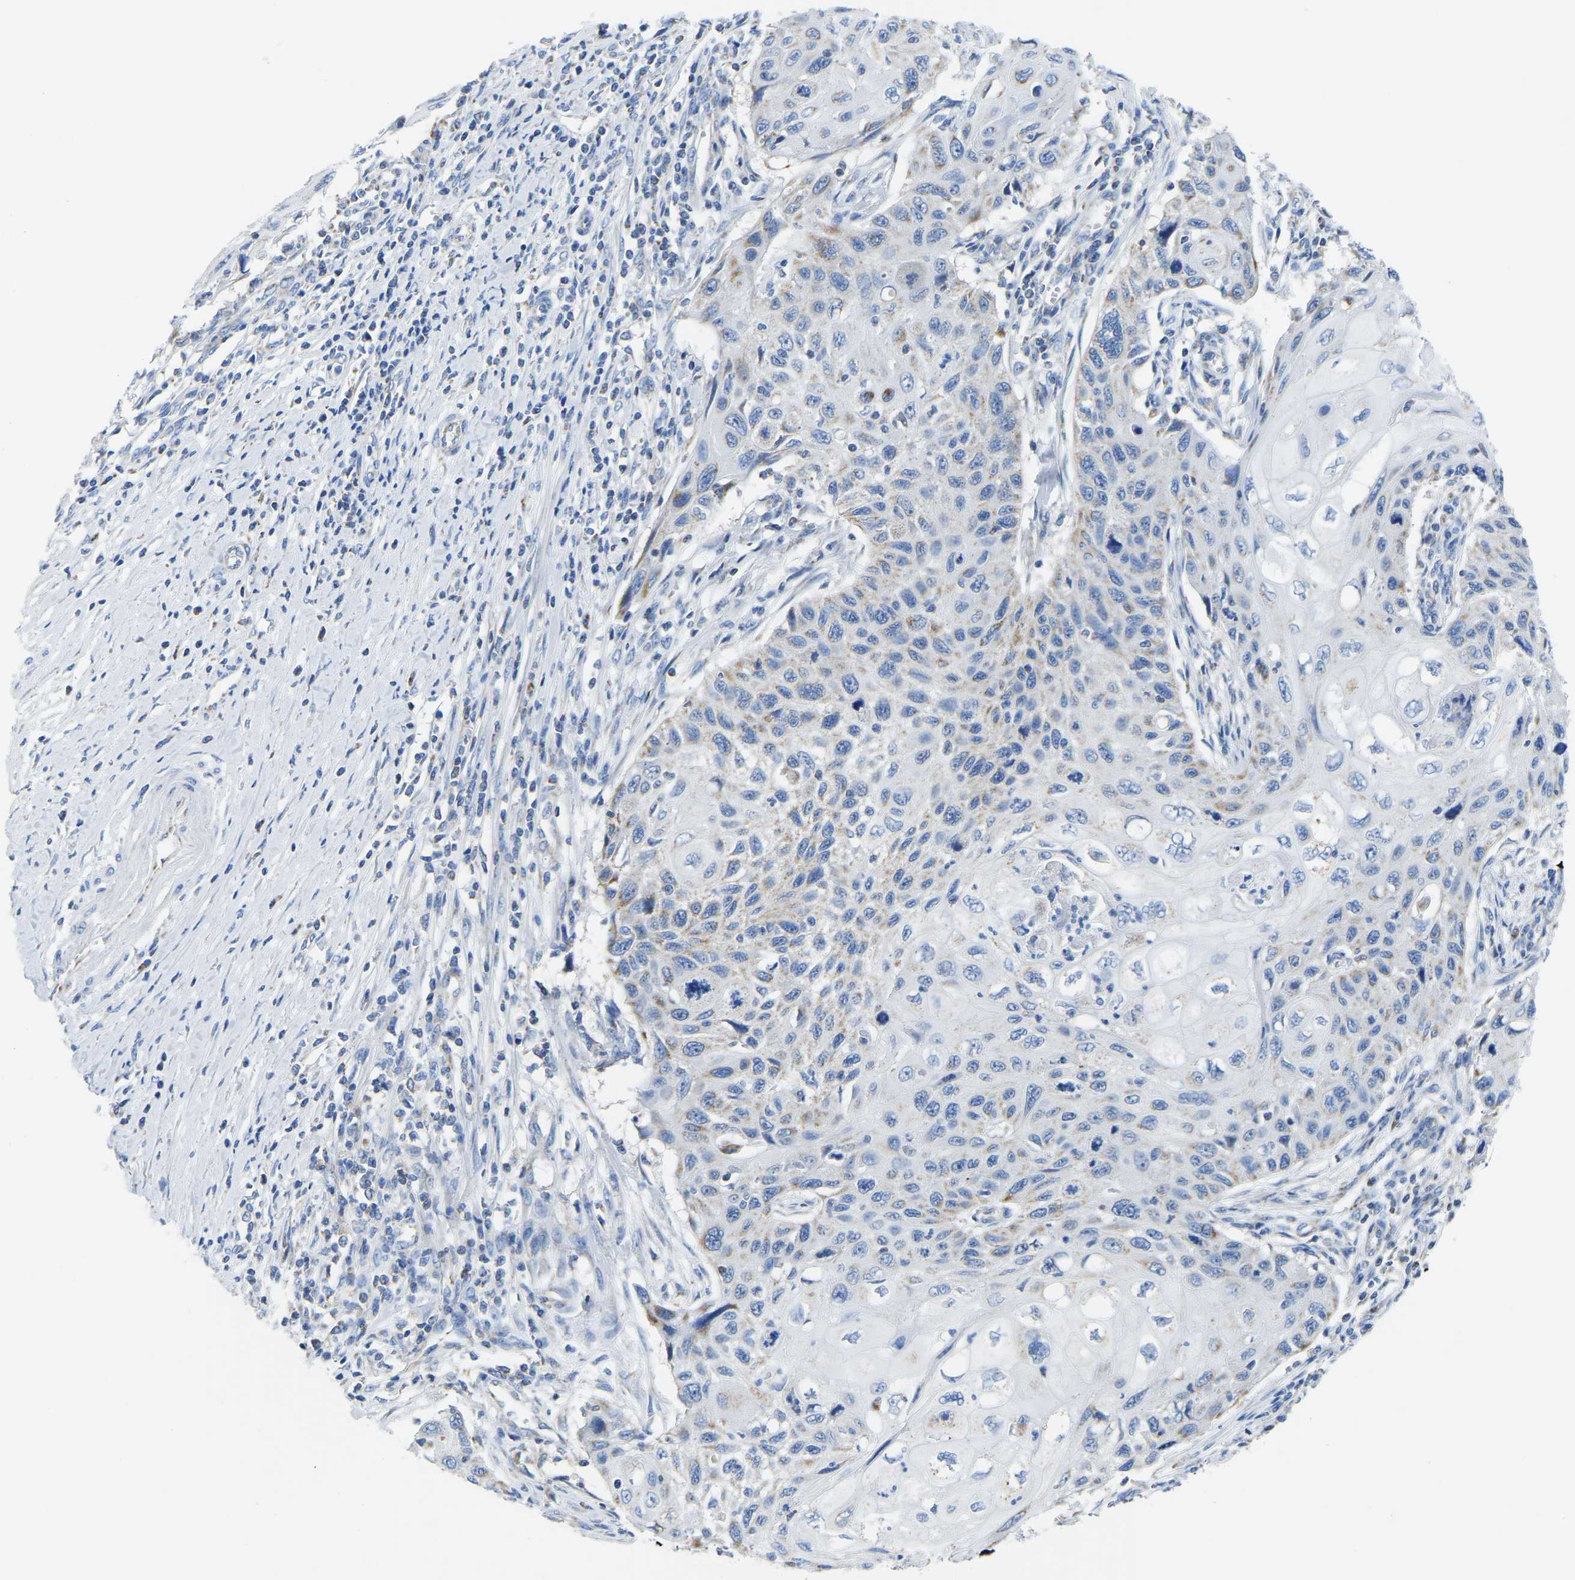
{"staining": {"intensity": "negative", "quantity": "none", "location": "none"}, "tissue": "cervical cancer", "cell_type": "Tumor cells", "image_type": "cancer", "snomed": [{"axis": "morphology", "description": "Squamous cell carcinoma, NOS"}, {"axis": "topography", "description": "Cervix"}], "caption": "Histopathology image shows no significant protein staining in tumor cells of cervical cancer. The staining was performed using DAB (3,3'-diaminobenzidine) to visualize the protein expression in brown, while the nuclei were stained in blue with hematoxylin (Magnification: 20x).", "gene": "ETFA", "patient": {"sex": "female", "age": 70}}